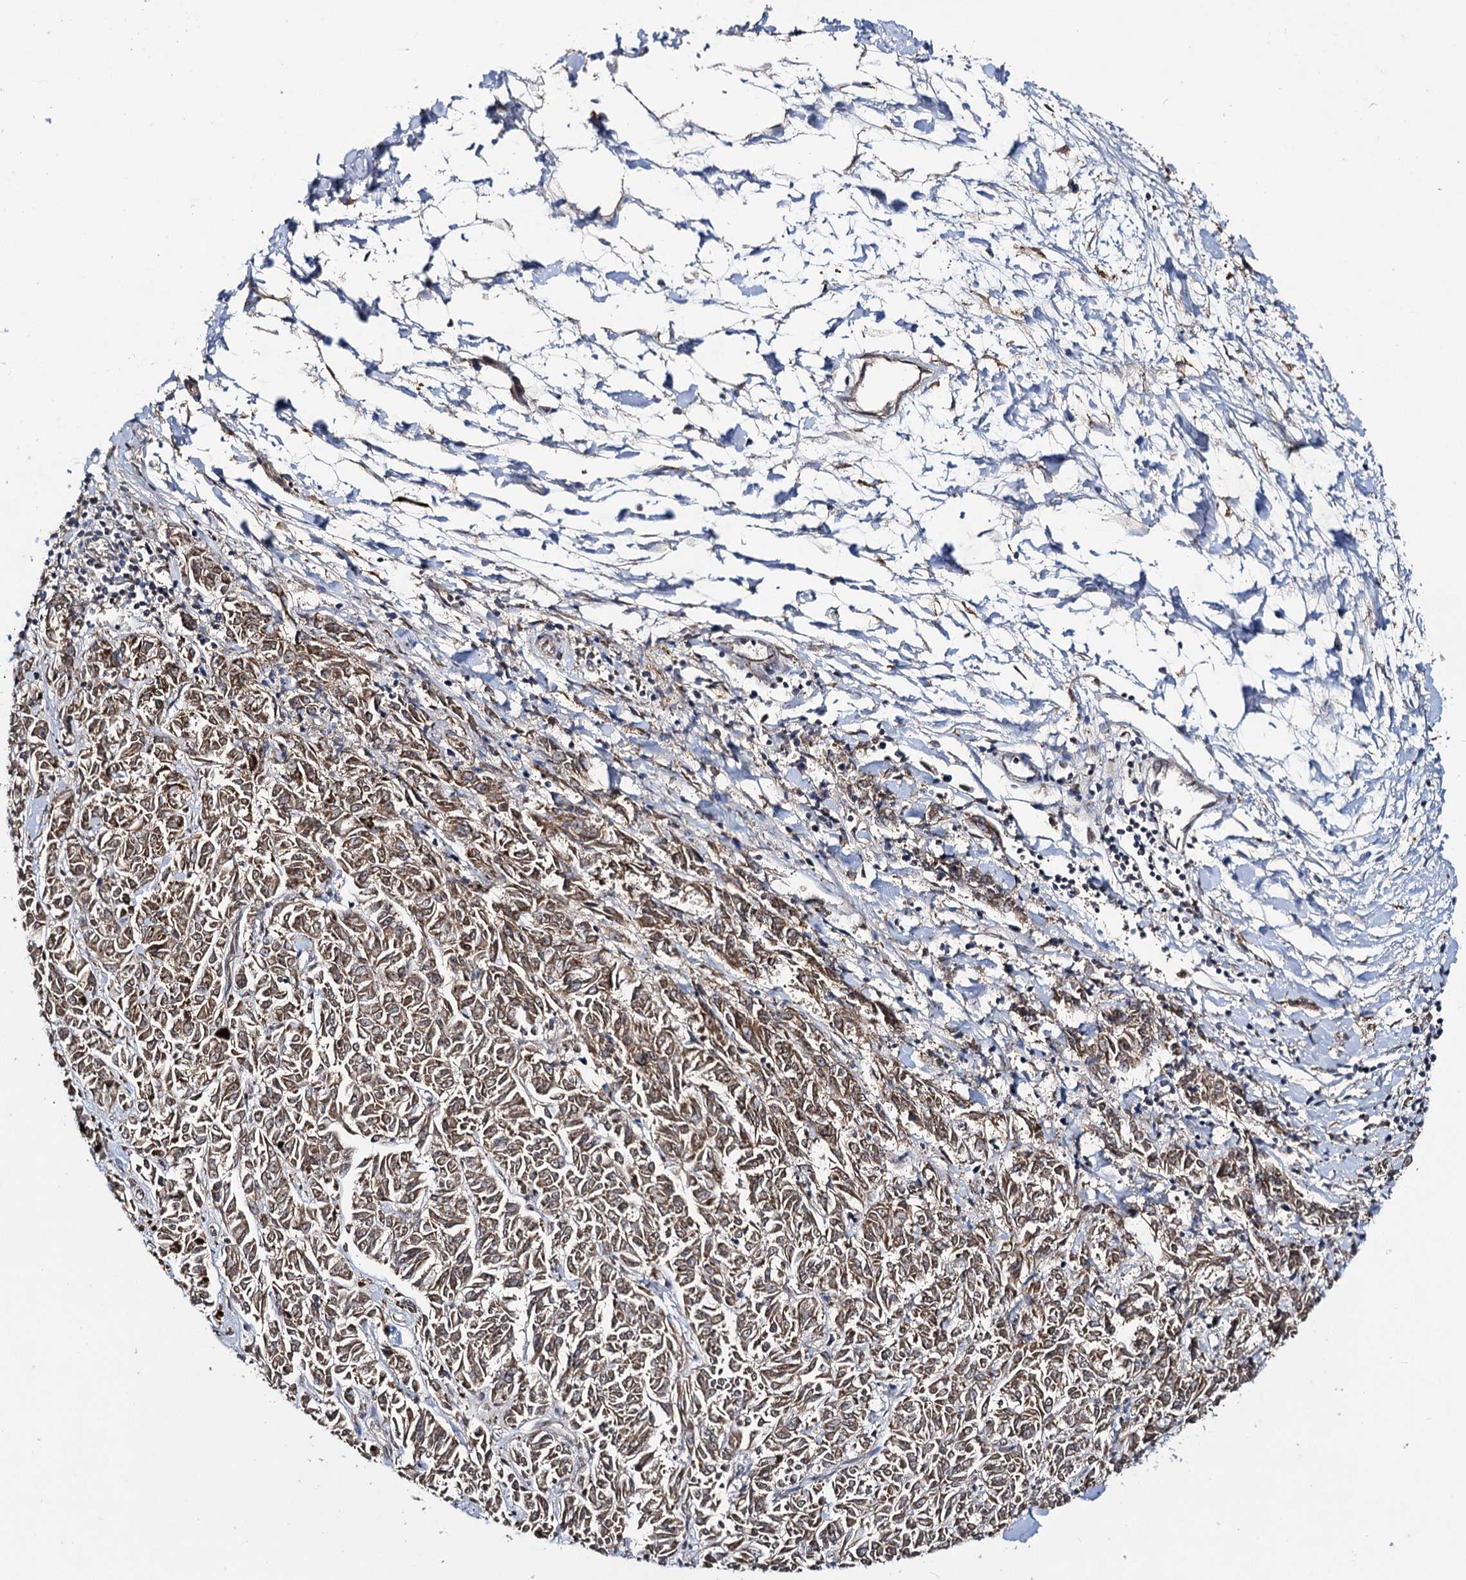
{"staining": {"intensity": "moderate", "quantity": "25%-75%", "location": "cytoplasmic/membranous"}, "tissue": "melanoma", "cell_type": "Tumor cells", "image_type": "cancer", "snomed": [{"axis": "morphology", "description": "Malignant melanoma, NOS"}, {"axis": "topography", "description": "Skin"}], "caption": "Immunohistochemical staining of human melanoma exhibits moderate cytoplasmic/membranous protein staining in about 25%-75% of tumor cells.", "gene": "VPS37D", "patient": {"sex": "female", "age": 72}}